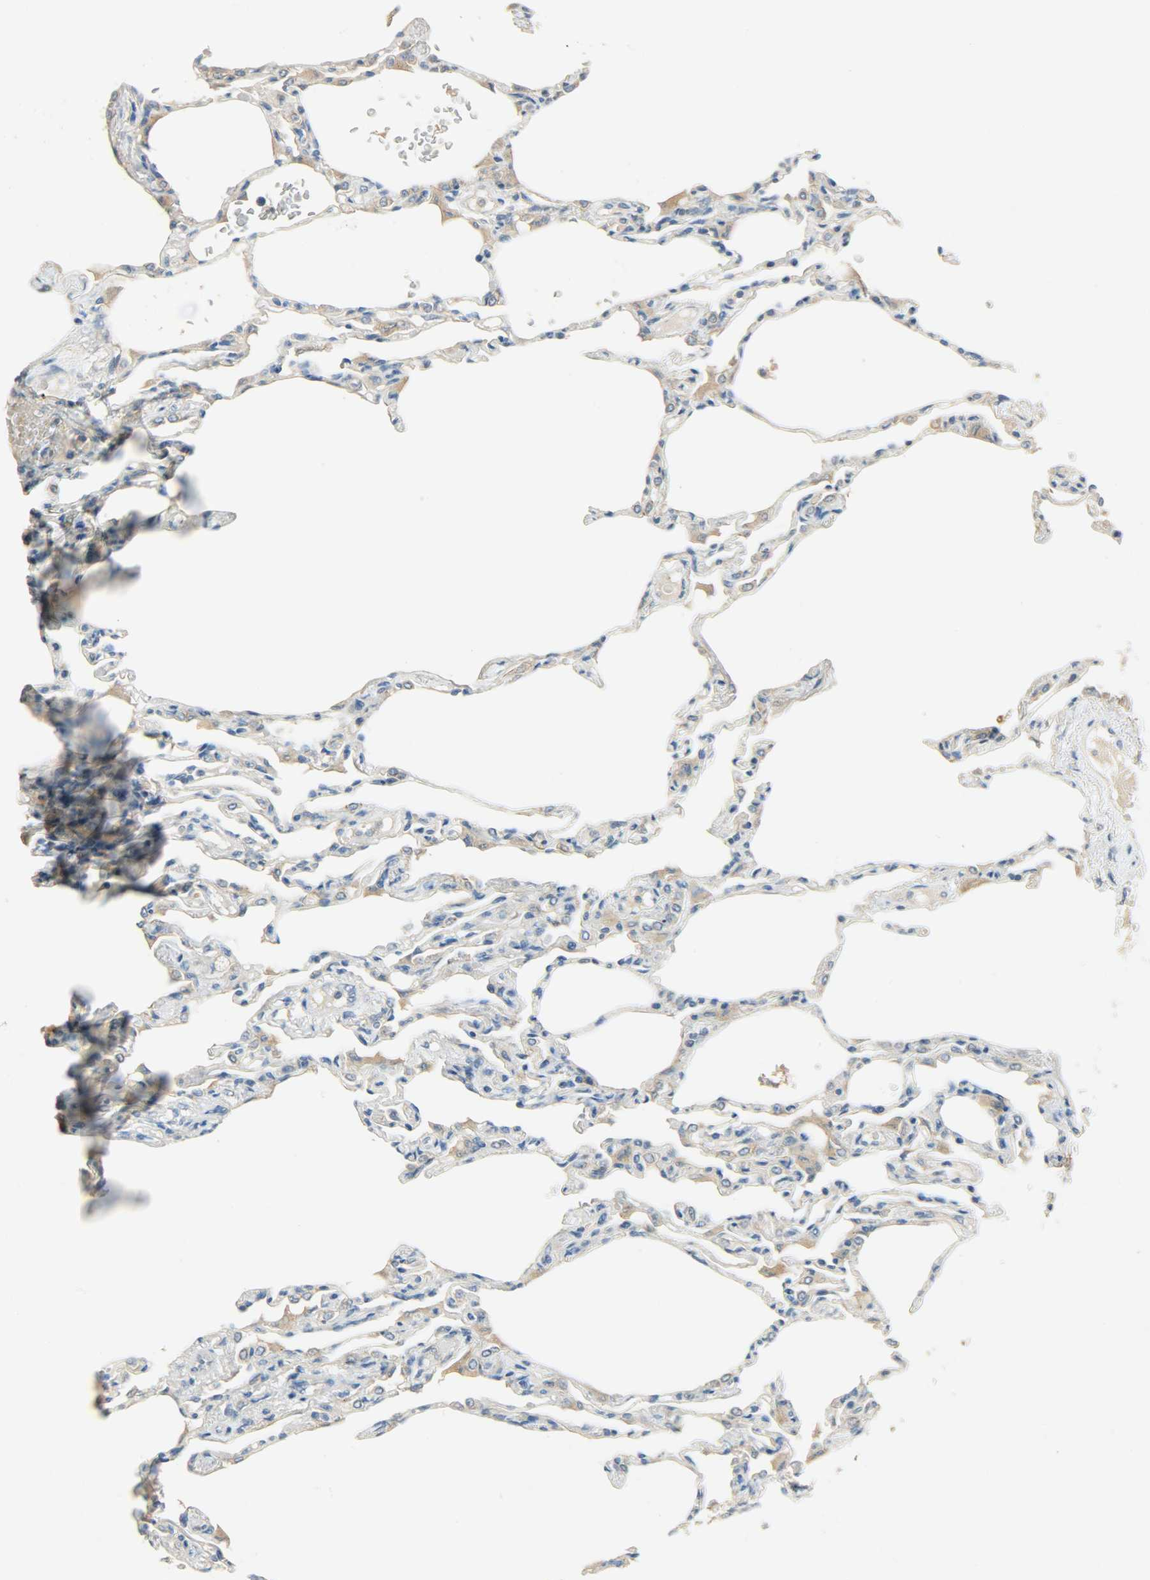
{"staining": {"intensity": "moderate", "quantity": "25%-75%", "location": "cytoplasmic/membranous"}, "tissue": "lung", "cell_type": "Alveolar cells", "image_type": "normal", "snomed": [{"axis": "morphology", "description": "Normal tissue, NOS"}, {"axis": "topography", "description": "Lung"}], "caption": "The photomicrograph exhibits immunohistochemical staining of benign lung. There is moderate cytoplasmic/membranous positivity is identified in approximately 25%-75% of alveolar cells.", "gene": "DSG2", "patient": {"sex": "female", "age": 49}}